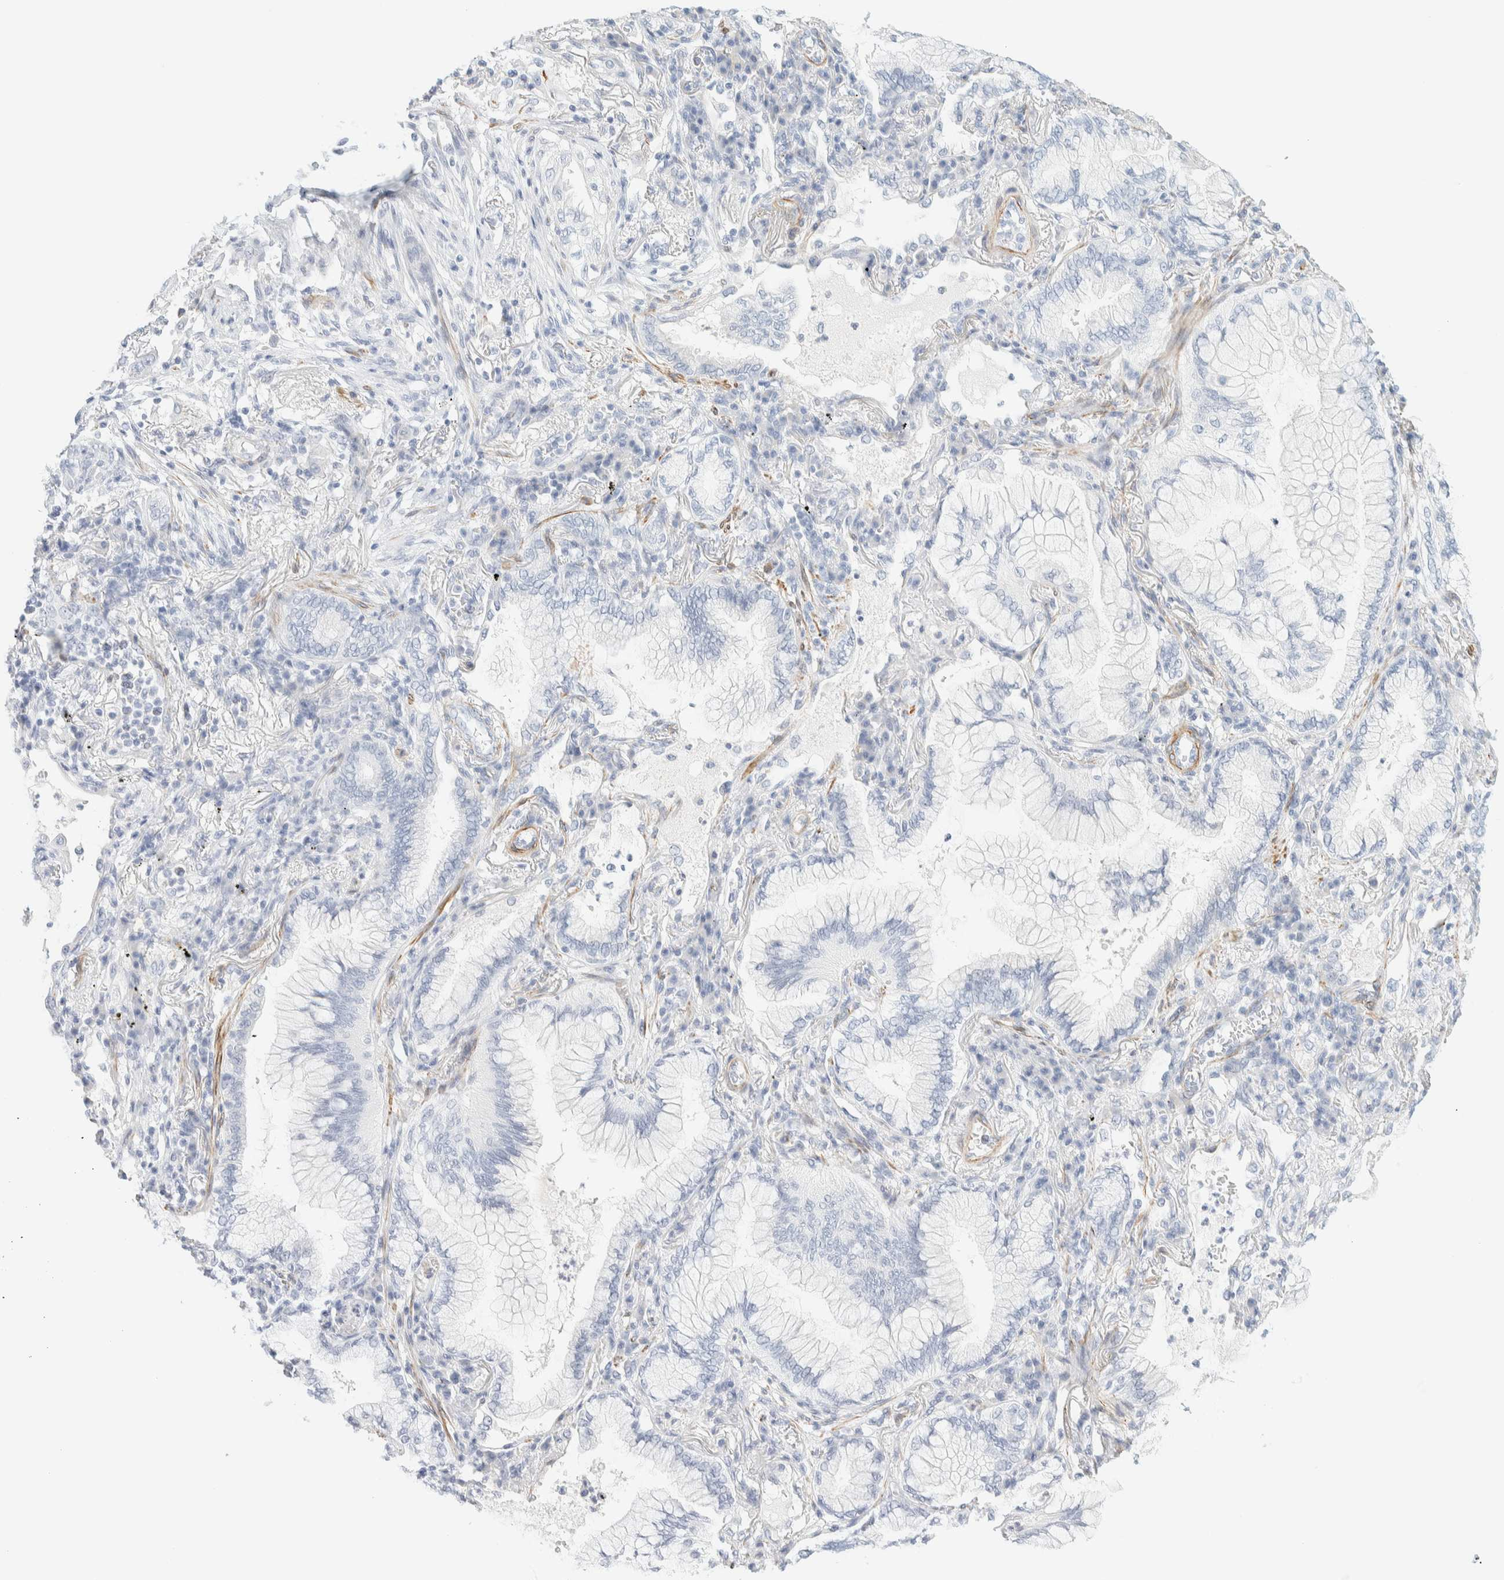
{"staining": {"intensity": "negative", "quantity": "none", "location": "none"}, "tissue": "lung cancer", "cell_type": "Tumor cells", "image_type": "cancer", "snomed": [{"axis": "morphology", "description": "Adenocarcinoma, NOS"}, {"axis": "topography", "description": "Lung"}], "caption": "A micrograph of lung cancer (adenocarcinoma) stained for a protein shows no brown staining in tumor cells.", "gene": "AFMID", "patient": {"sex": "female", "age": 70}}